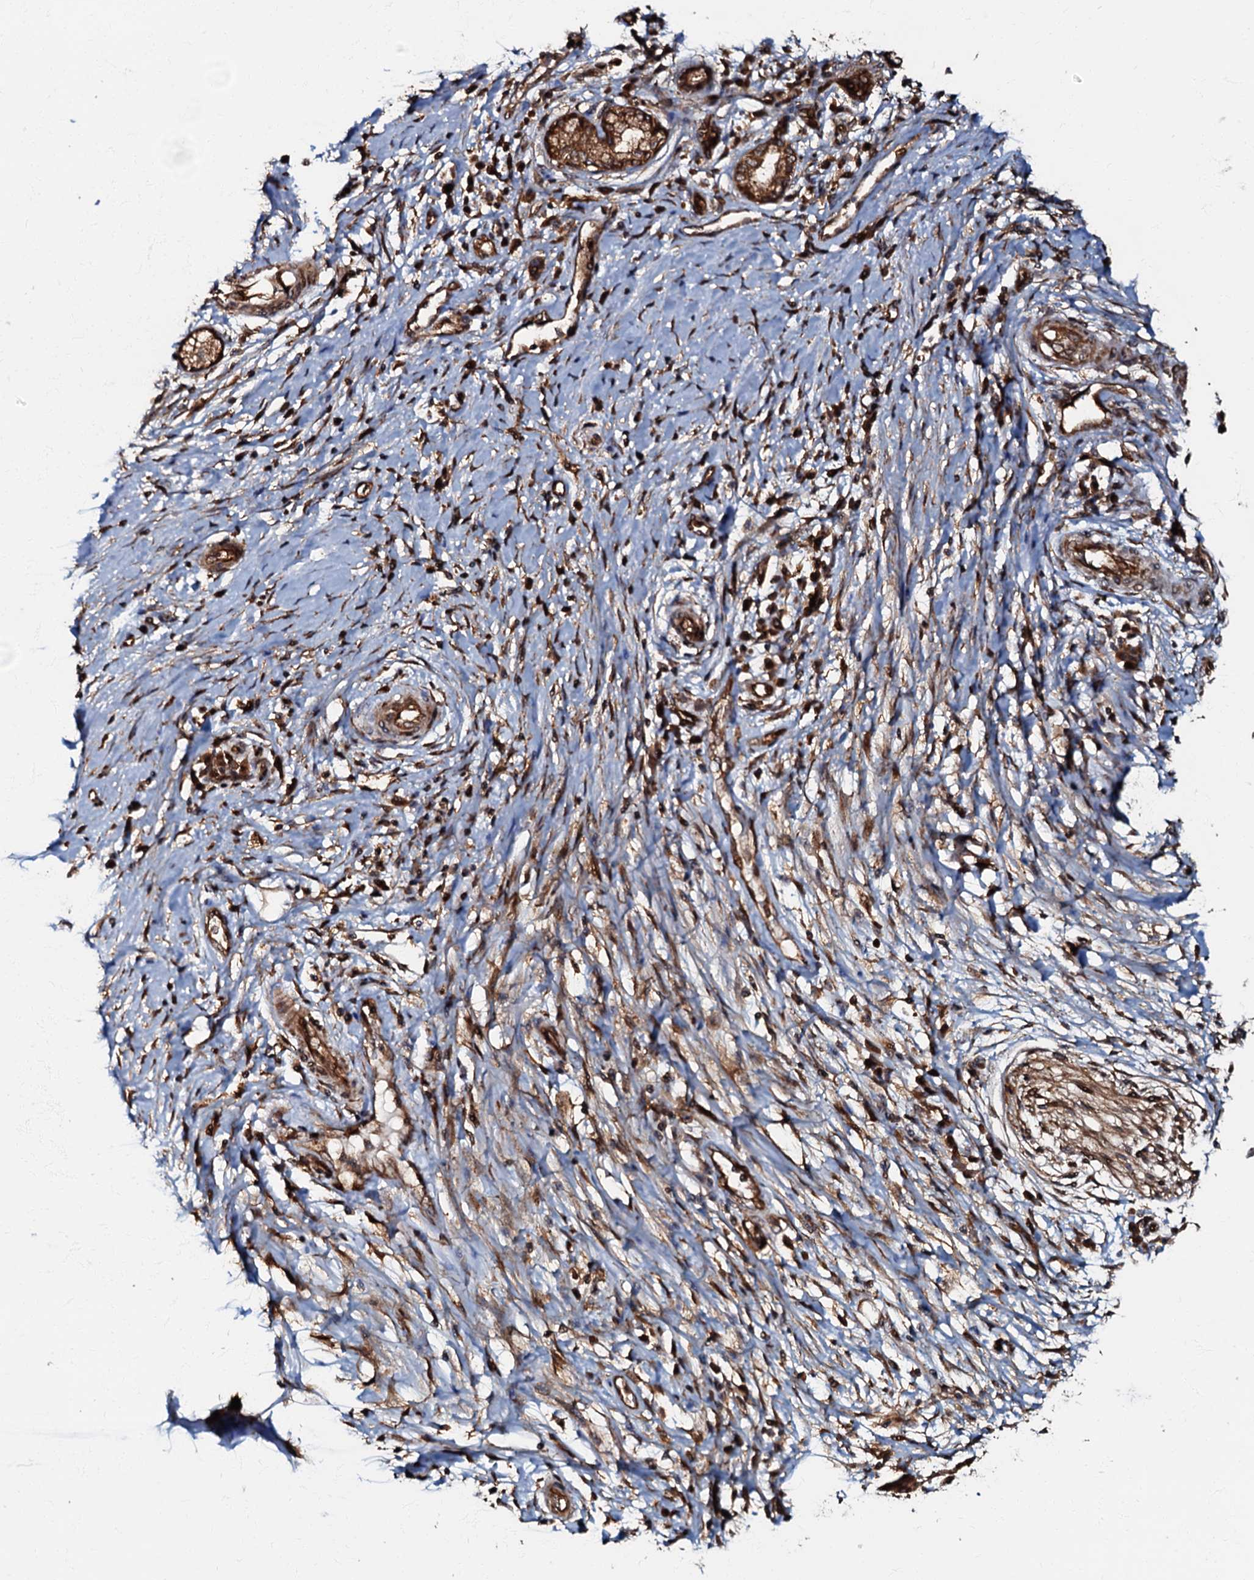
{"staining": {"intensity": "strong", "quantity": ">75%", "location": "cytoplasmic/membranous"}, "tissue": "pancreatic cancer", "cell_type": "Tumor cells", "image_type": "cancer", "snomed": [{"axis": "morphology", "description": "Adenocarcinoma, NOS"}, {"axis": "topography", "description": "Pancreas"}], "caption": "A micrograph showing strong cytoplasmic/membranous expression in approximately >75% of tumor cells in pancreatic cancer, as visualized by brown immunohistochemical staining.", "gene": "OSBP", "patient": {"sex": "male", "age": 68}}